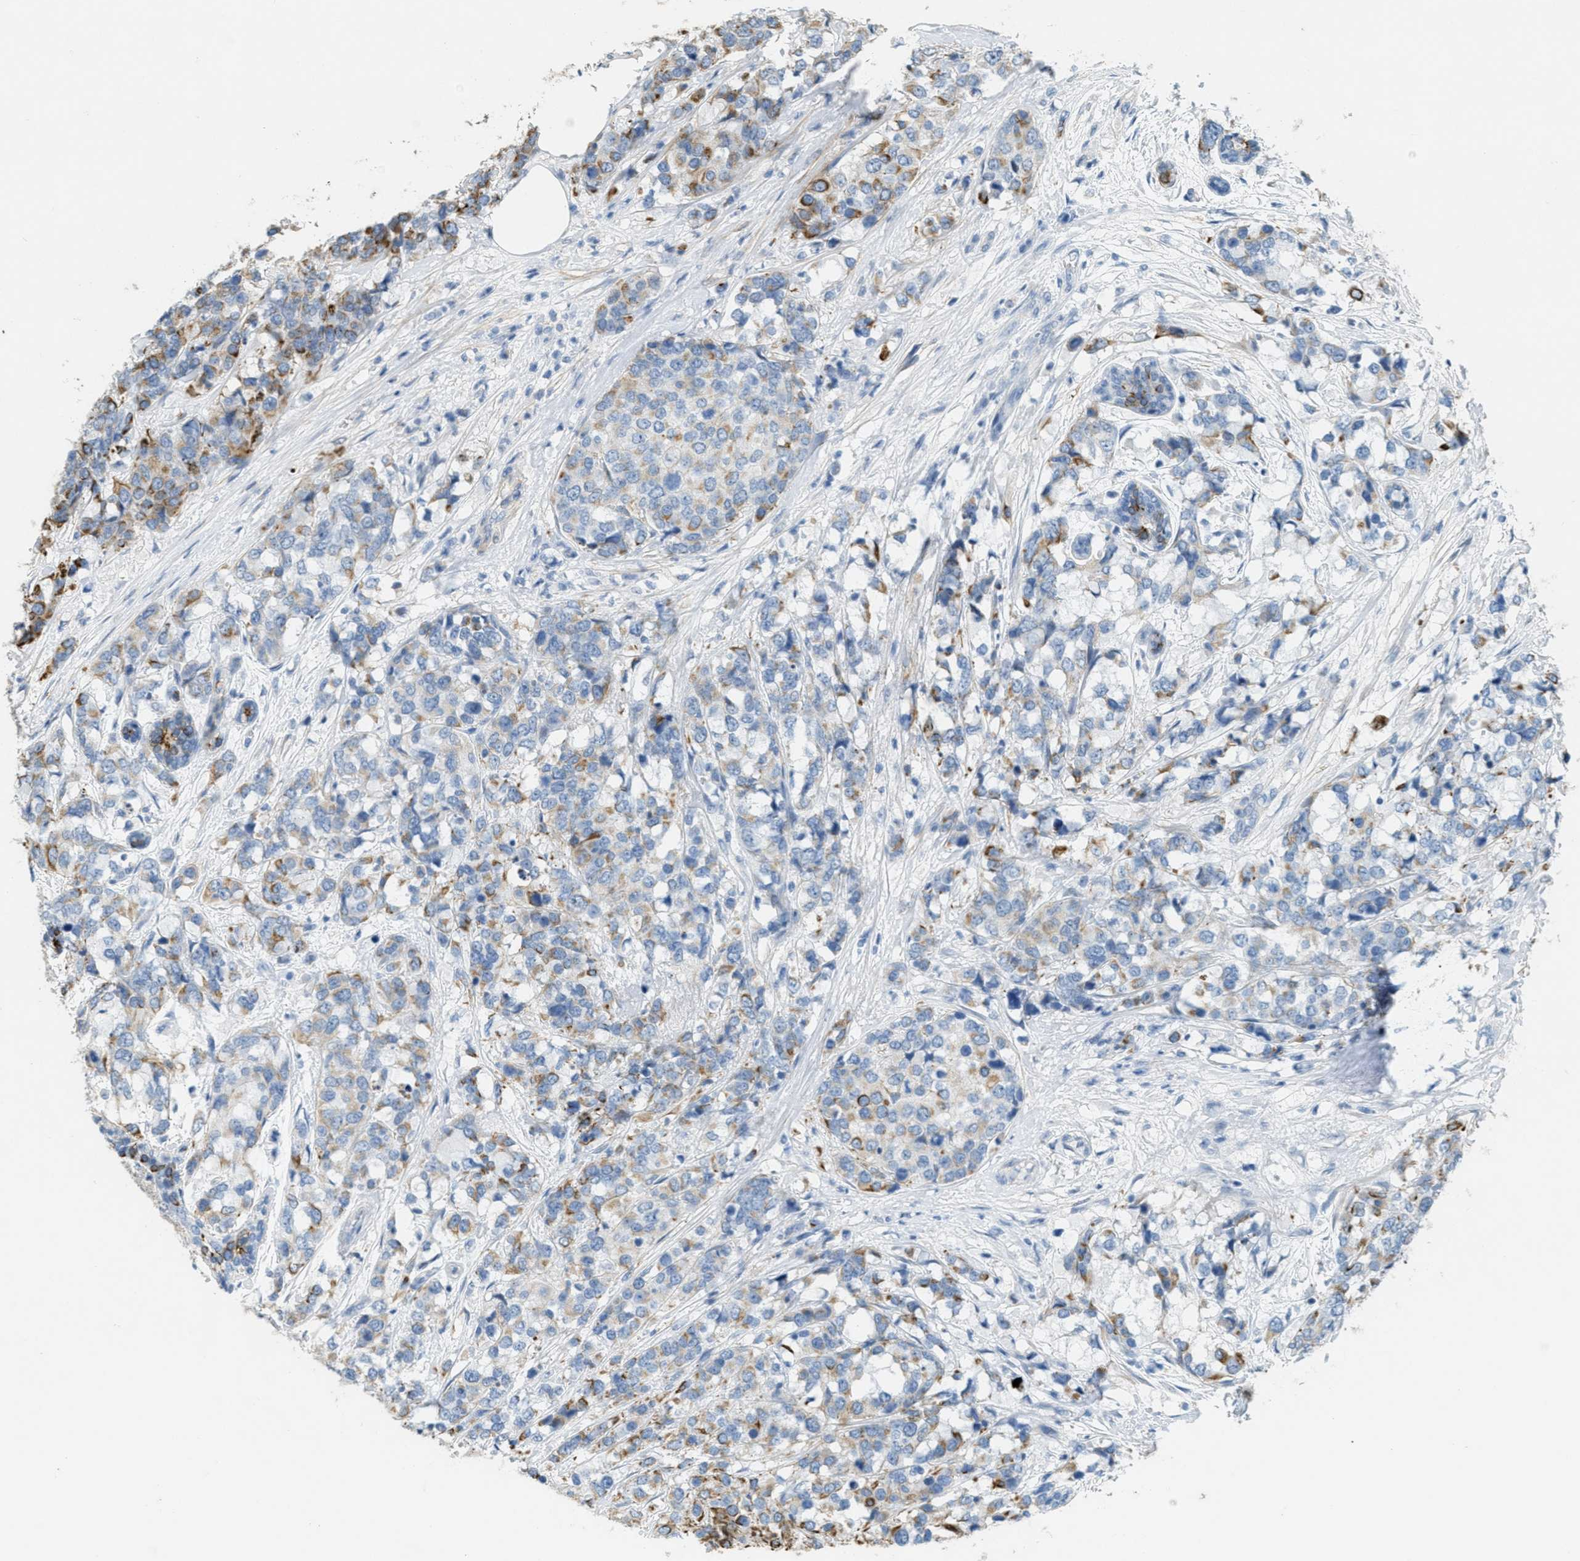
{"staining": {"intensity": "moderate", "quantity": "25%-75%", "location": "cytoplasmic/membranous"}, "tissue": "breast cancer", "cell_type": "Tumor cells", "image_type": "cancer", "snomed": [{"axis": "morphology", "description": "Lobular carcinoma"}, {"axis": "topography", "description": "Breast"}], "caption": "Moderate cytoplasmic/membranous expression is appreciated in about 25%-75% of tumor cells in breast cancer.", "gene": "MRS2", "patient": {"sex": "female", "age": 59}}